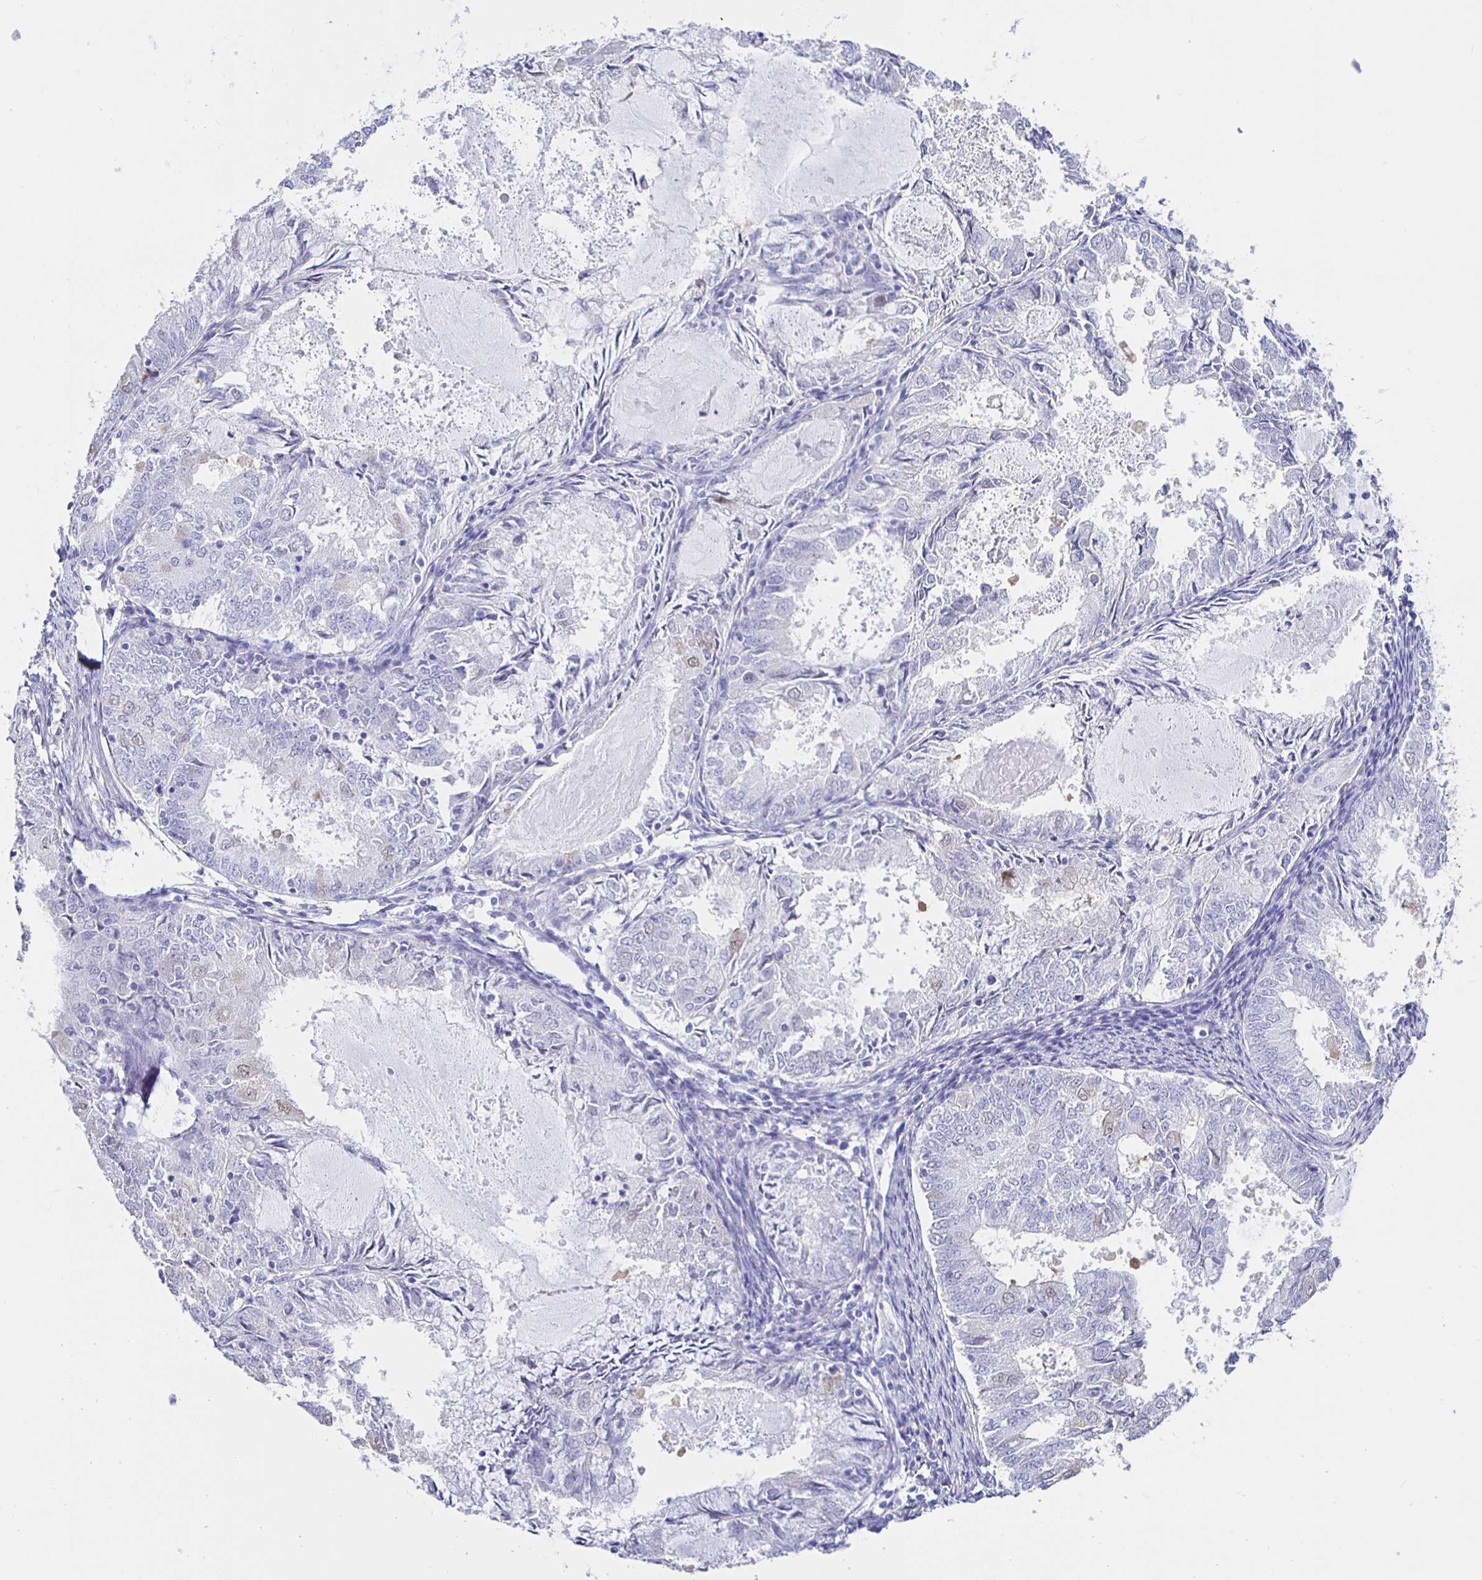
{"staining": {"intensity": "negative", "quantity": "none", "location": "none"}, "tissue": "endometrial cancer", "cell_type": "Tumor cells", "image_type": "cancer", "snomed": [{"axis": "morphology", "description": "Adenocarcinoma, NOS"}, {"axis": "topography", "description": "Endometrium"}], "caption": "Immunohistochemistry (IHC) micrograph of endometrial cancer (adenocarcinoma) stained for a protein (brown), which exhibits no positivity in tumor cells.", "gene": "HSPA4L", "patient": {"sex": "female", "age": 57}}